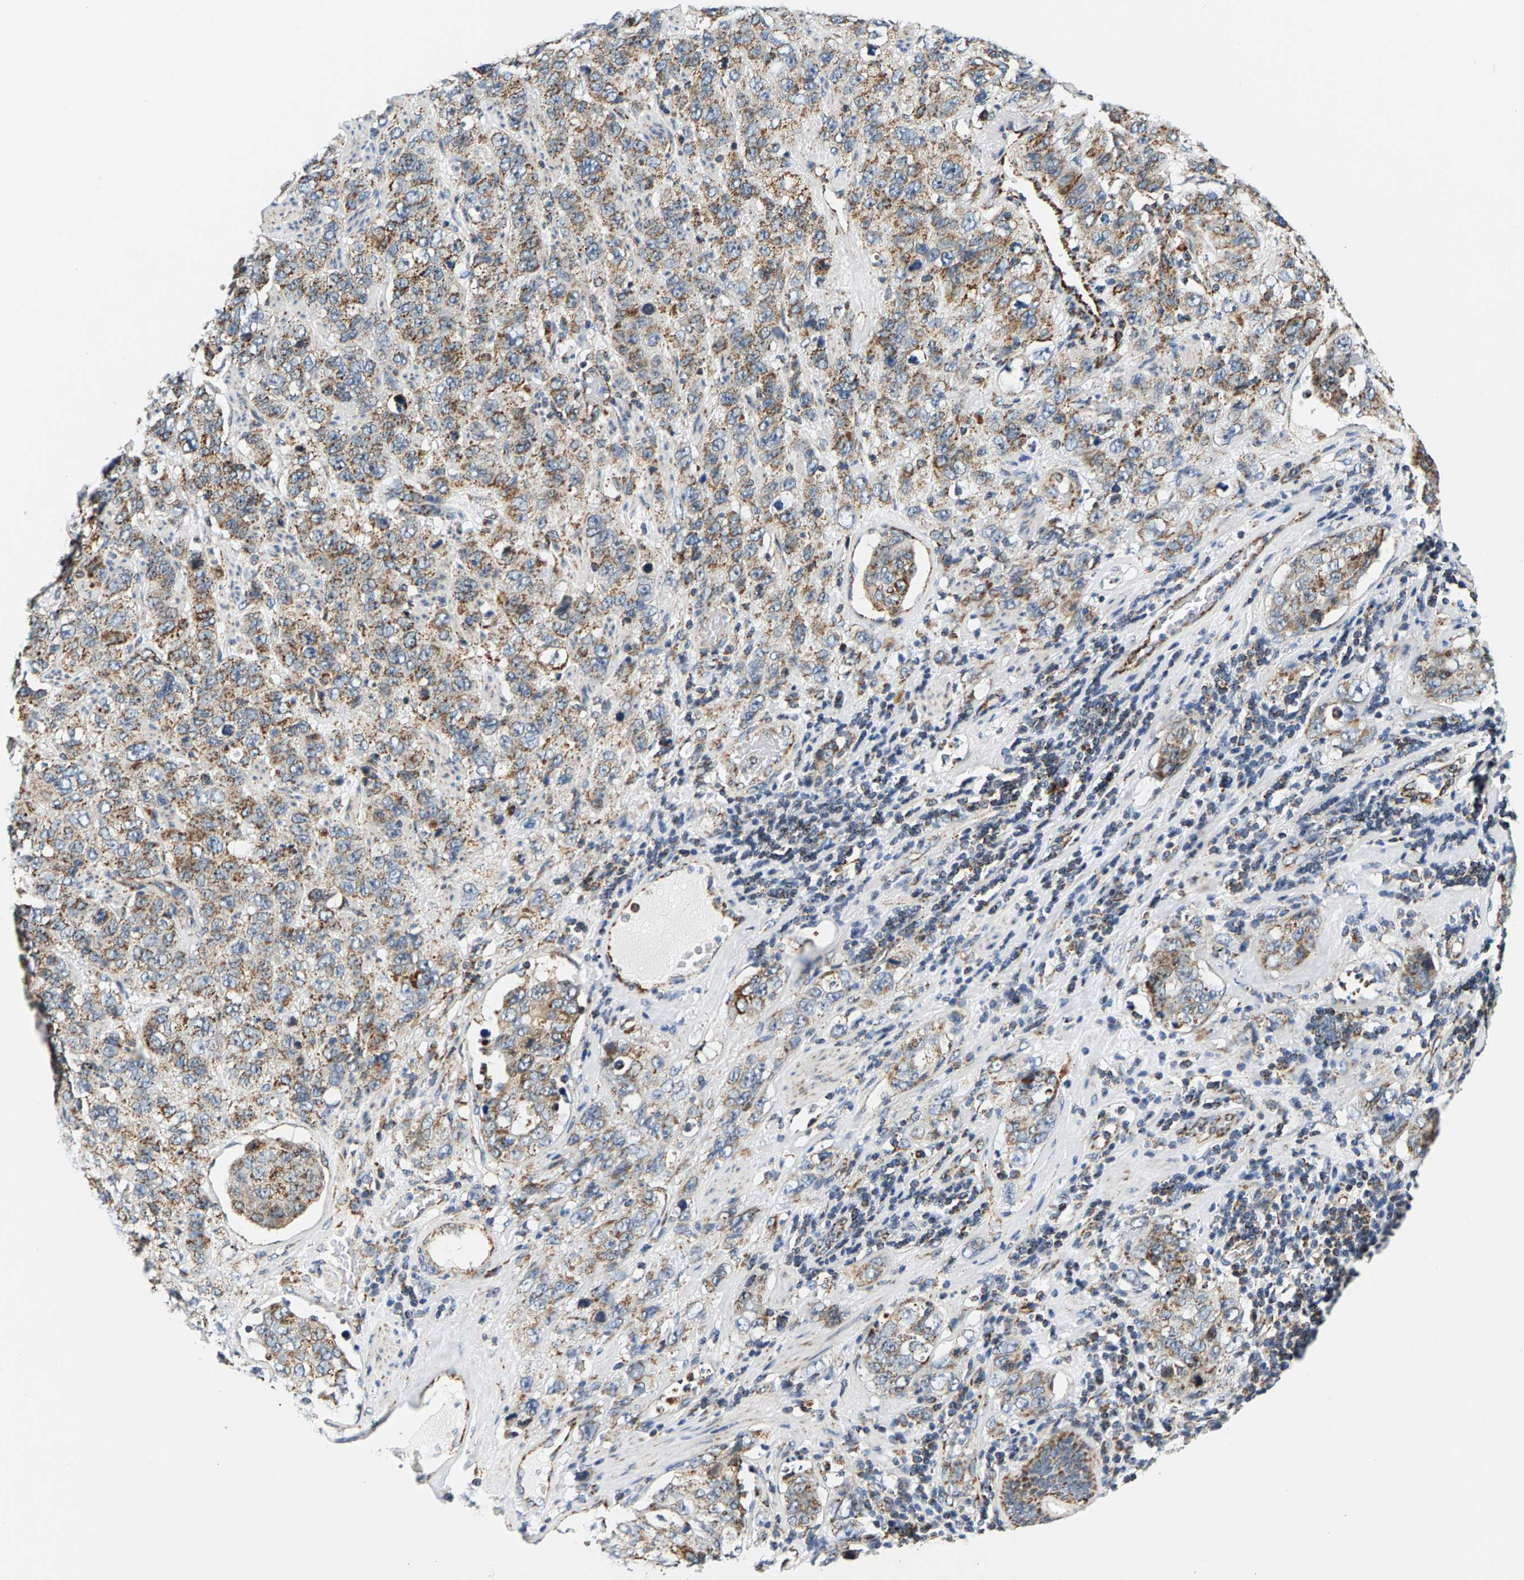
{"staining": {"intensity": "moderate", "quantity": ">75%", "location": "cytoplasmic/membranous"}, "tissue": "stomach cancer", "cell_type": "Tumor cells", "image_type": "cancer", "snomed": [{"axis": "morphology", "description": "Adenocarcinoma, NOS"}, {"axis": "topography", "description": "Stomach"}], "caption": "An immunohistochemistry (IHC) histopathology image of neoplastic tissue is shown. Protein staining in brown labels moderate cytoplasmic/membranous positivity in stomach cancer (adenocarcinoma) within tumor cells.", "gene": "PDE1A", "patient": {"sex": "male", "age": 48}}